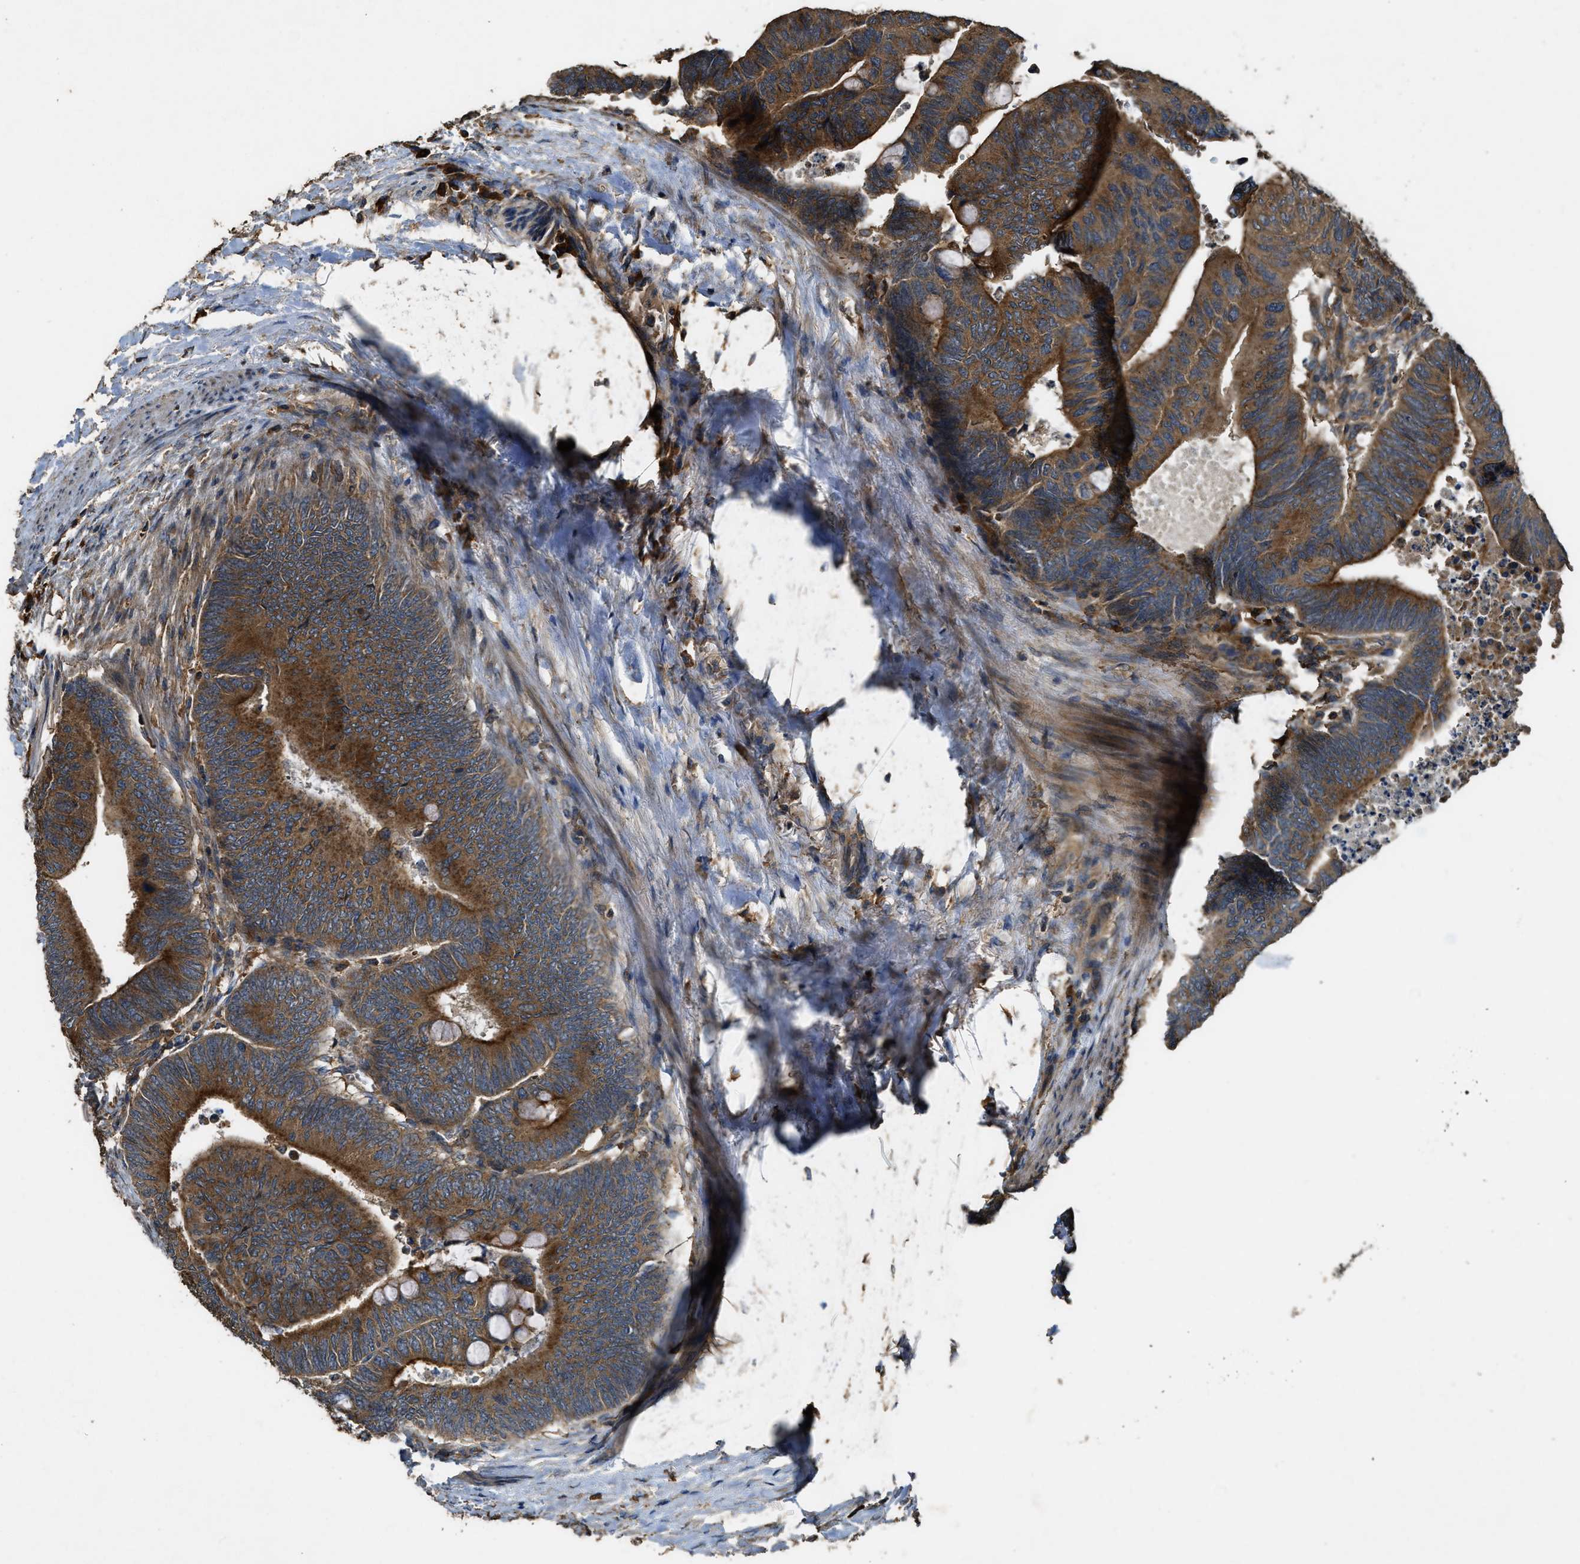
{"staining": {"intensity": "strong", "quantity": ">75%", "location": "cytoplasmic/membranous"}, "tissue": "colorectal cancer", "cell_type": "Tumor cells", "image_type": "cancer", "snomed": [{"axis": "morphology", "description": "Normal tissue, NOS"}, {"axis": "morphology", "description": "Adenocarcinoma, NOS"}, {"axis": "topography", "description": "Rectum"}, {"axis": "topography", "description": "Peripheral nerve tissue"}], "caption": "Protein positivity by immunohistochemistry reveals strong cytoplasmic/membranous positivity in about >75% of tumor cells in colorectal cancer (adenocarcinoma).", "gene": "MAP3K8", "patient": {"sex": "male", "age": 92}}